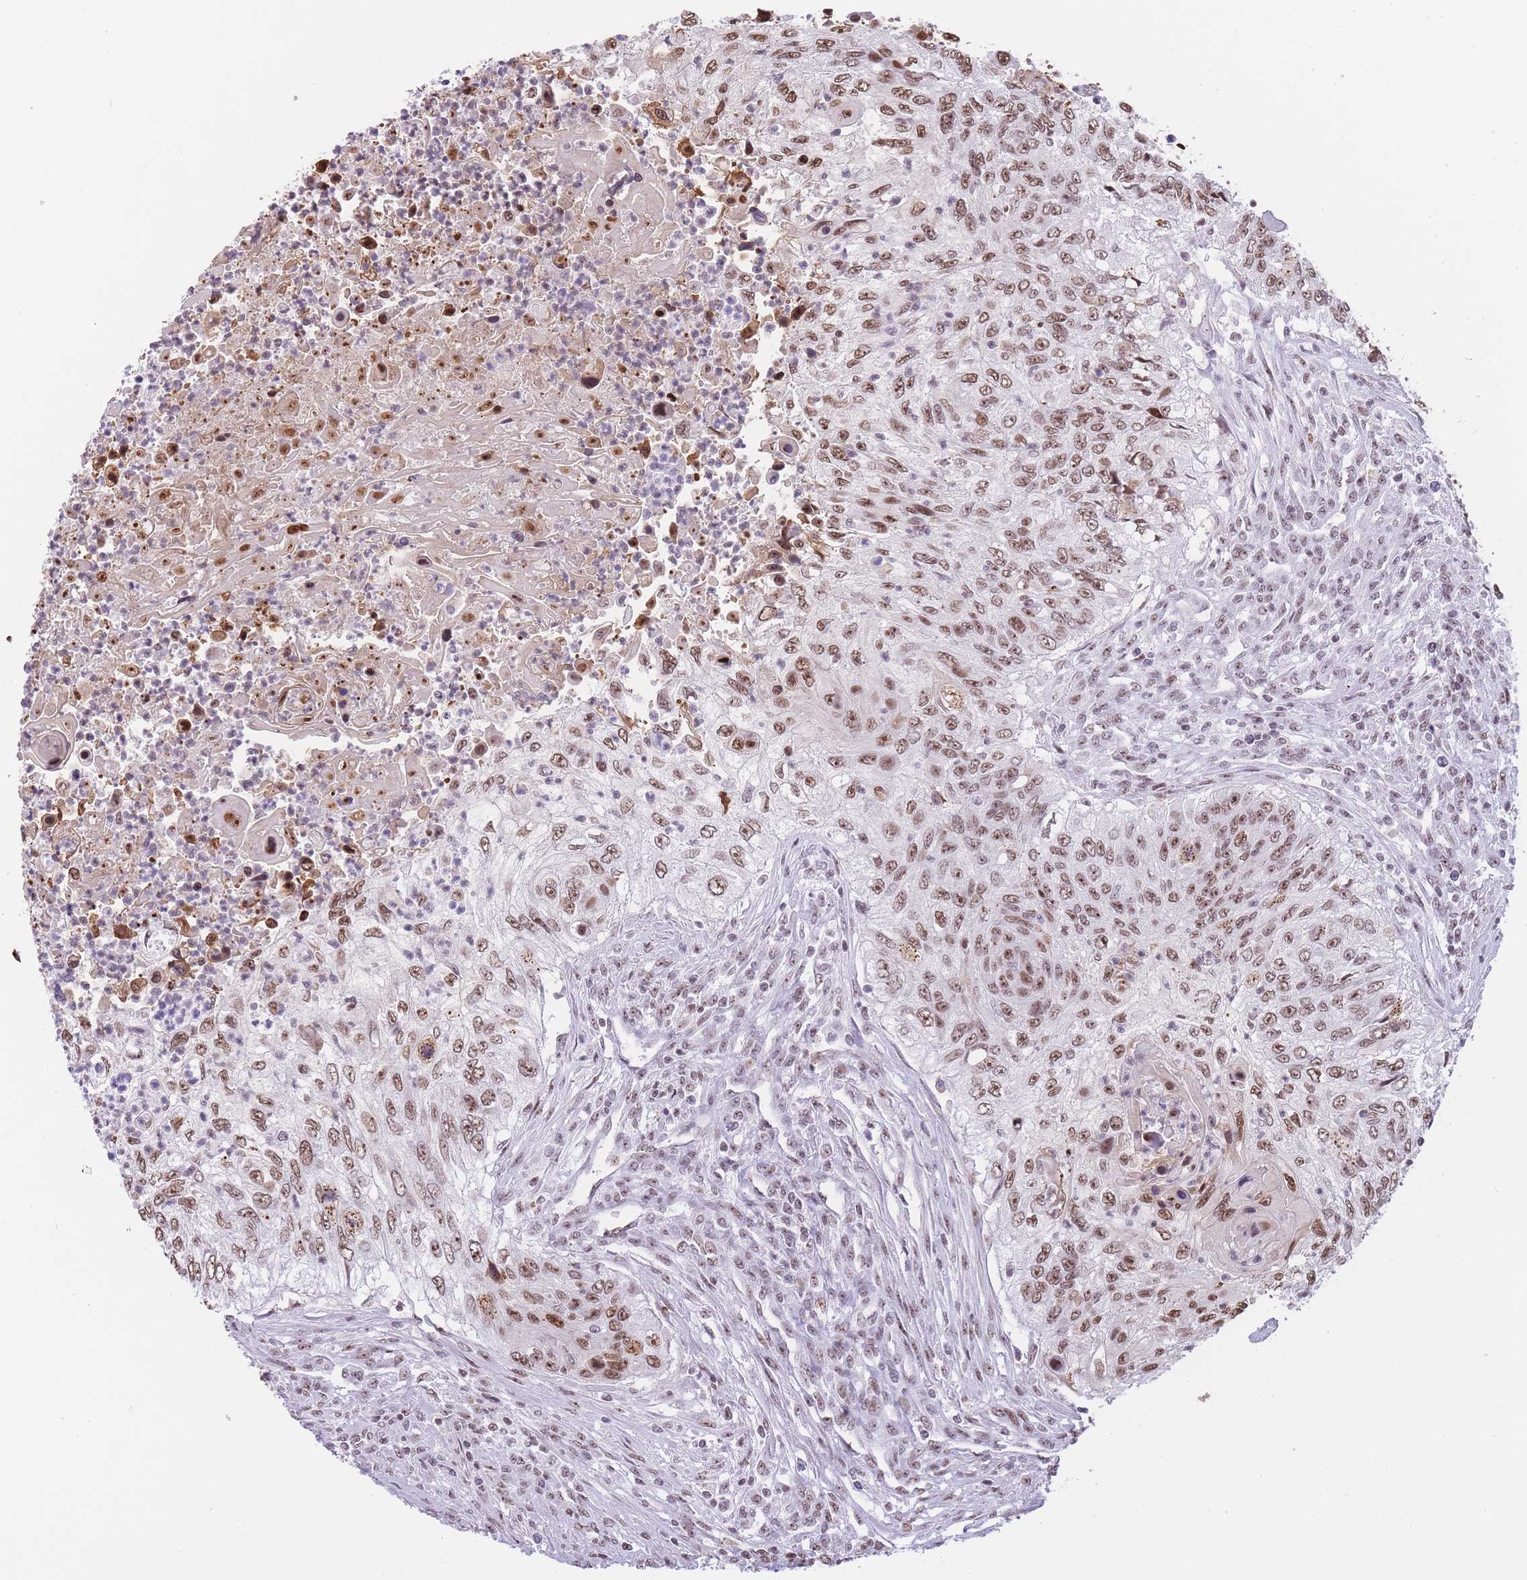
{"staining": {"intensity": "moderate", "quantity": ">75%", "location": "nuclear"}, "tissue": "urothelial cancer", "cell_type": "Tumor cells", "image_type": "cancer", "snomed": [{"axis": "morphology", "description": "Urothelial carcinoma, High grade"}, {"axis": "topography", "description": "Urinary bladder"}], "caption": "High-grade urothelial carcinoma stained with DAB immunohistochemistry (IHC) reveals medium levels of moderate nuclear positivity in about >75% of tumor cells. (IHC, brightfield microscopy, high magnification).", "gene": "EVC2", "patient": {"sex": "female", "age": 60}}